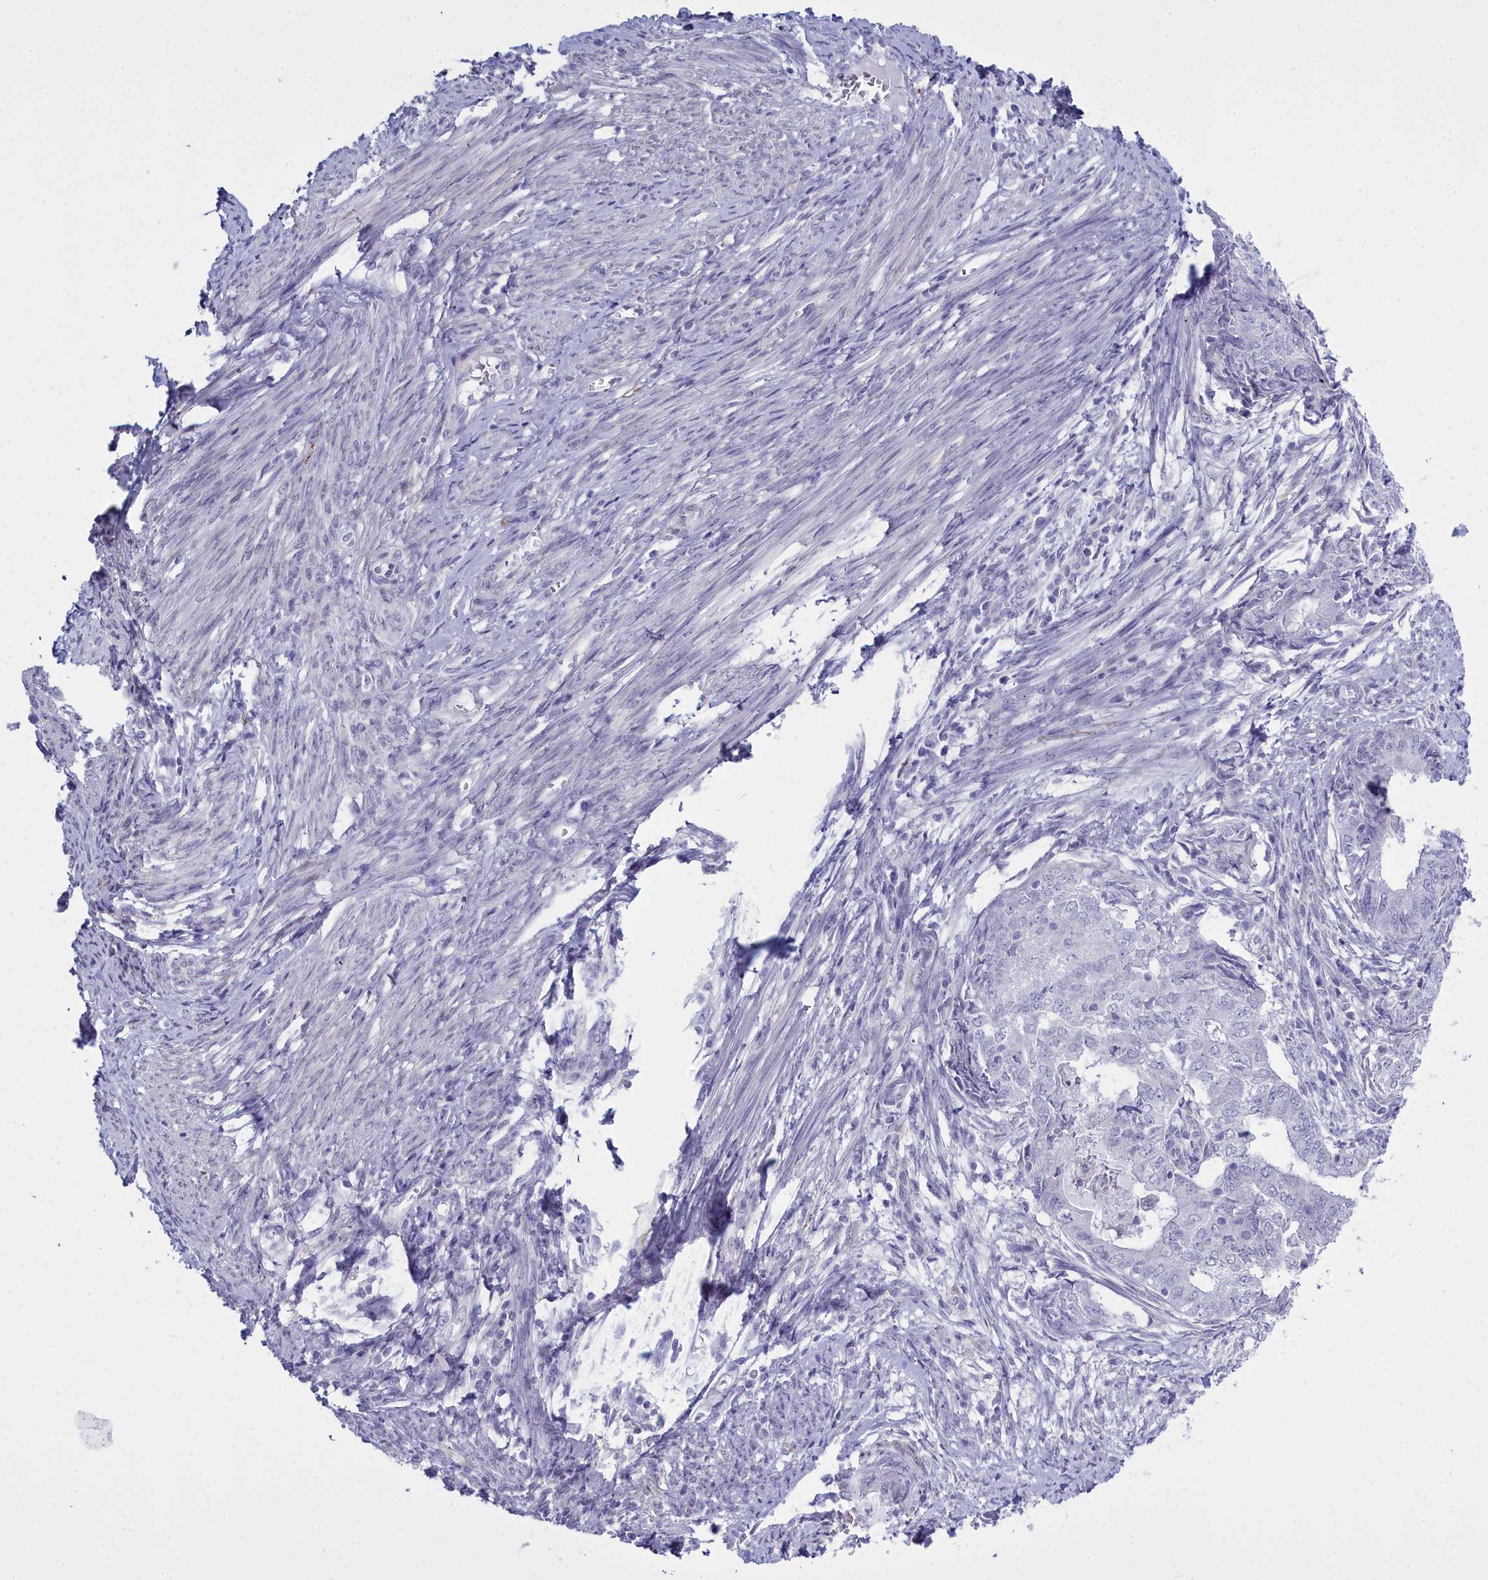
{"staining": {"intensity": "negative", "quantity": "none", "location": "none"}, "tissue": "endometrial cancer", "cell_type": "Tumor cells", "image_type": "cancer", "snomed": [{"axis": "morphology", "description": "Adenocarcinoma, NOS"}, {"axis": "topography", "description": "Endometrium"}], "caption": "IHC photomicrograph of human endometrial cancer (adenocarcinoma) stained for a protein (brown), which reveals no staining in tumor cells. (DAB (3,3'-diaminobenzidine) immunohistochemistry (IHC) visualized using brightfield microscopy, high magnification).", "gene": "MAP6", "patient": {"sex": "female", "age": 62}}